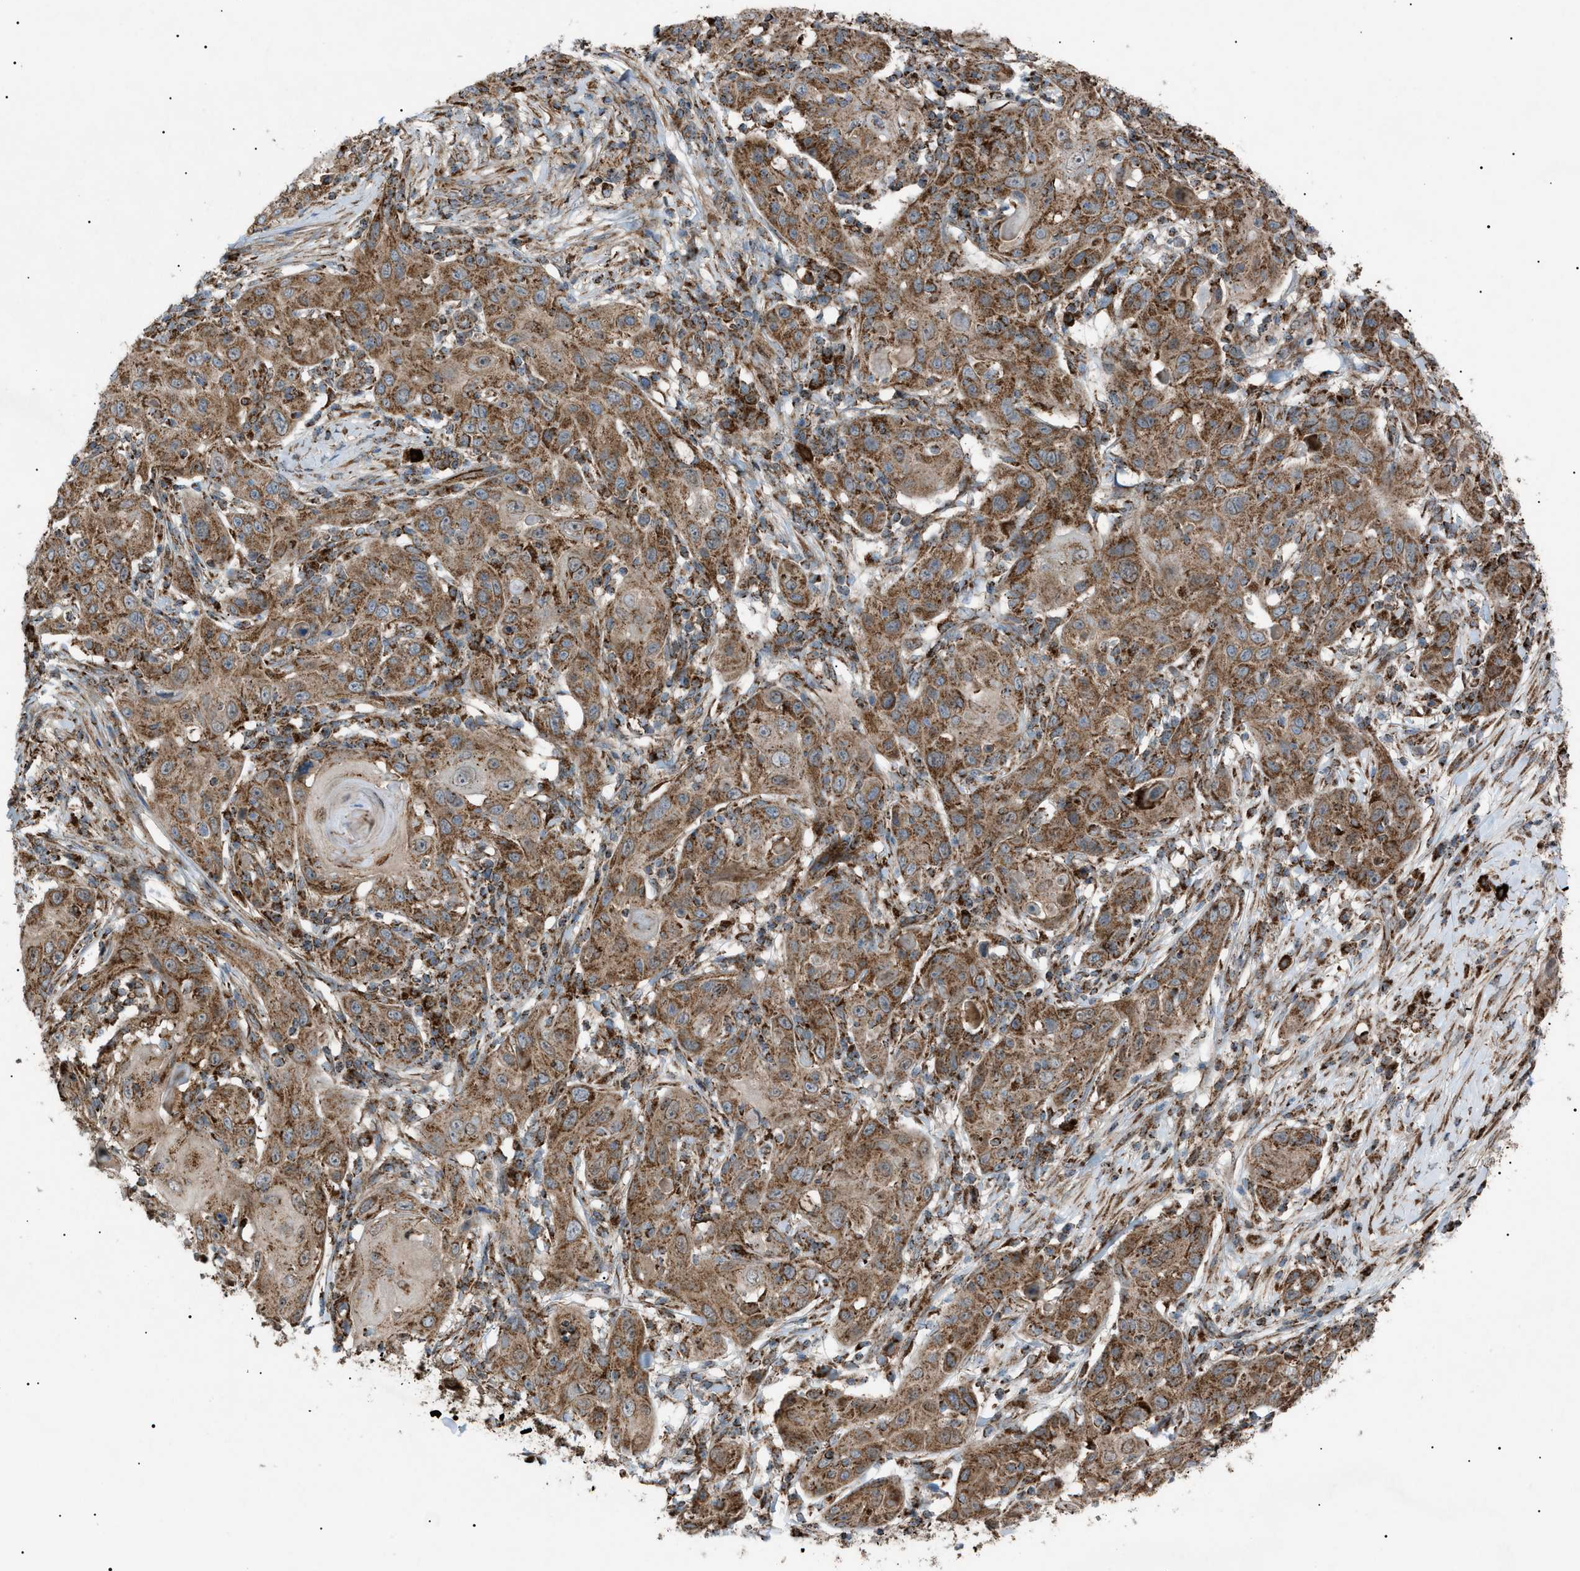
{"staining": {"intensity": "moderate", "quantity": ">75%", "location": "cytoplasmic/membranous"}, "tissue": "skin cancer", "cell_type": "Tumor cells", "image_type": "cancer", "snomed": [{"axis": "morphology", "description": "Squamous cell carcinoma, NOS"}, {"axis": "topography", "description": "Skin"}], "caption": "Protein expression by immunohistochemistry (IHC) exhibits moderate cytoplasmic/membranous staining in about >75% of tumor cells in skin cancer.", "gene": "C1GALT1C1", "patient": {"sex": "female", "age": 88}}